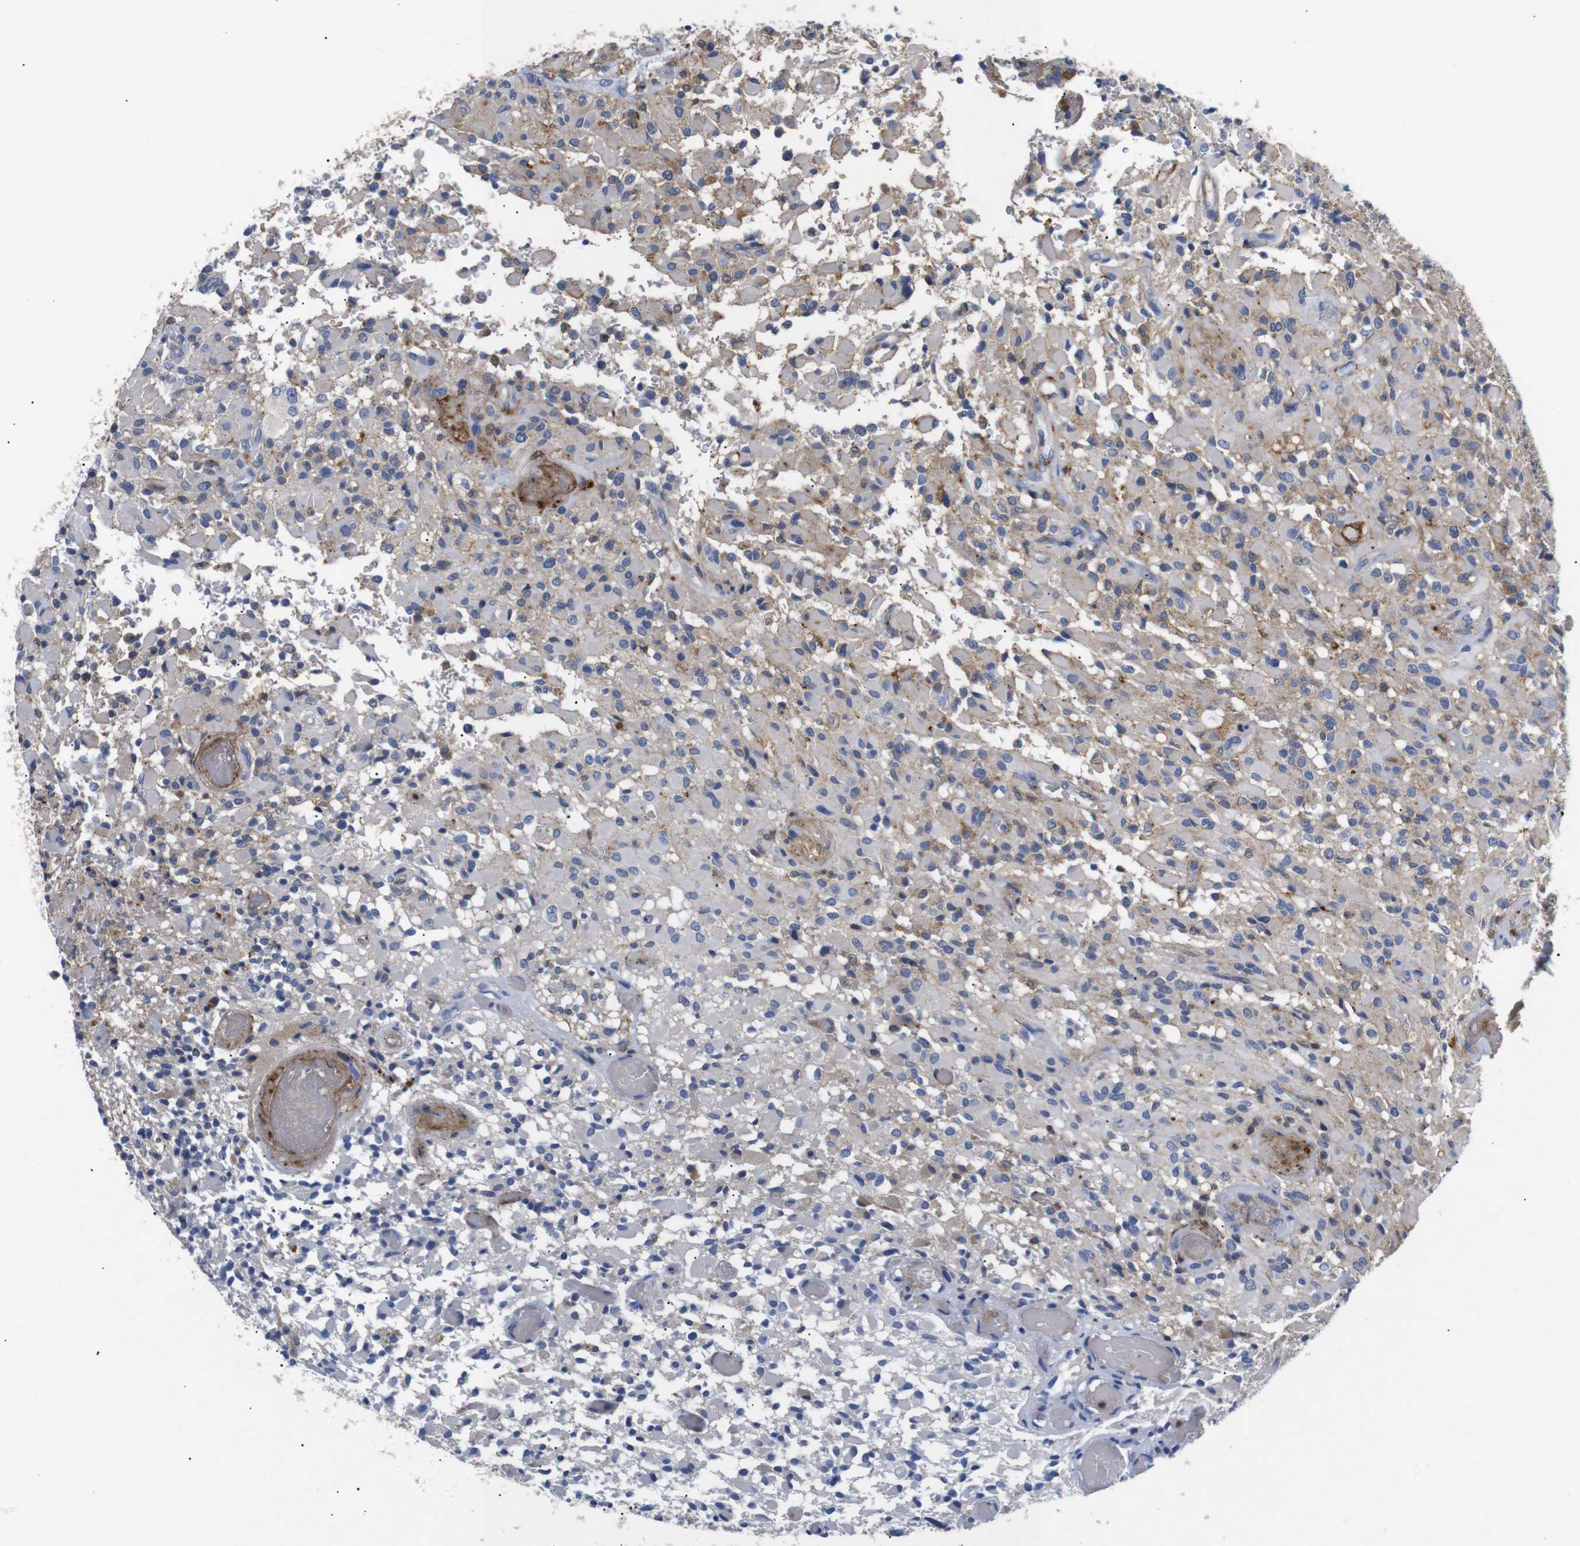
{"staining": {"intensity": "negative", "quantity": "none", "location": "none"}, "tissue": "glioma", "cell_type": "Tumor cells", "image_type": "cancer", "snomed": [{"axis": "morphology", "description": "Glioma, malignant, High grade"}, {"axis": "topography", "description": "Brain"}], "caption": "Immunohistochemical staining of human glioma exhibits no significant expression in tumor cells.", "gene": "SDCBP", "patient": {"sex": "male", "age": 71}}